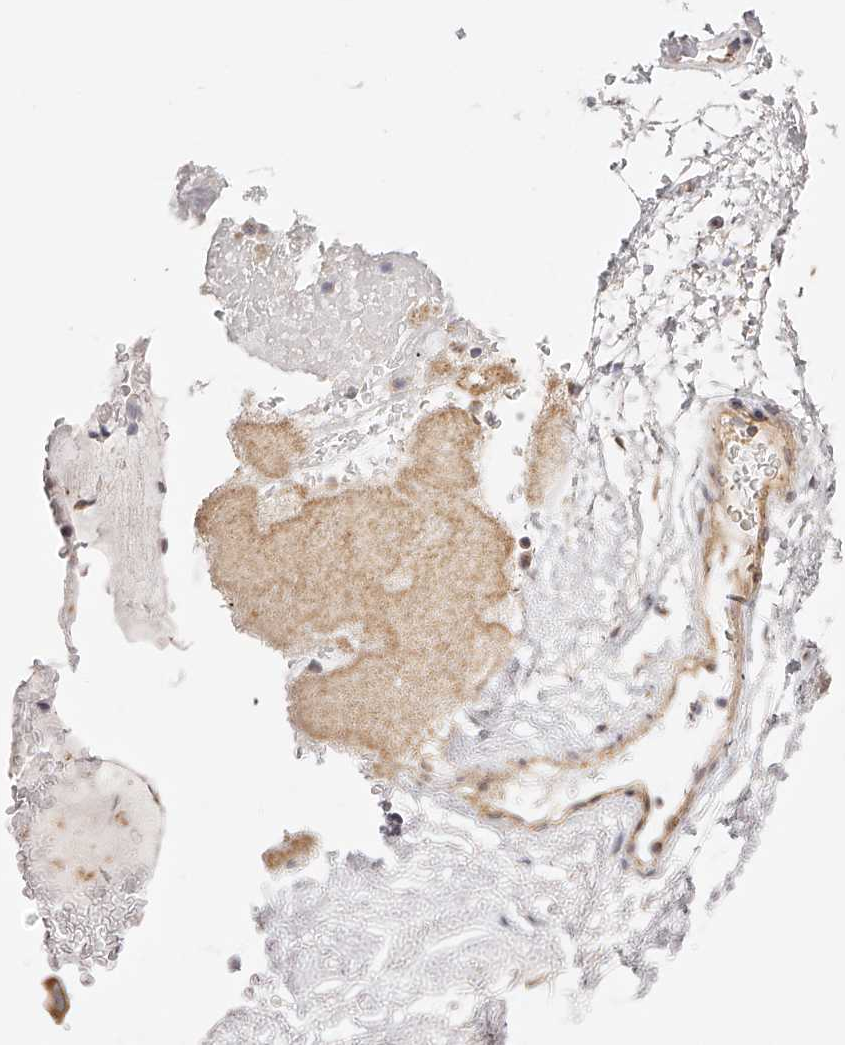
{"staining": {"intensity": "negative", "quantity": "none", "location": "none"}, "tissue": "adipose tissue", "cell_type": "Adipocytes", "image_type": "normal", "snomed": [{"axis": "morphology", "description": "Normal tissue, NOS"}, {"axis": "topography", "description": "Cartilage tissue"}, {"axis": "topography", "description": "Bronchus"}], "caption": "Immunohistochemical staining of normal adipose tissue displays no significant positivity in adipocytes. (Stains: DAB immunohistochemistry (IHC) with hematoxylin counter stain, Microscopy: brightfield microscopy at high magnification).", "gene": "SYNC", "patient": {"sex": "female", "age": 73}}